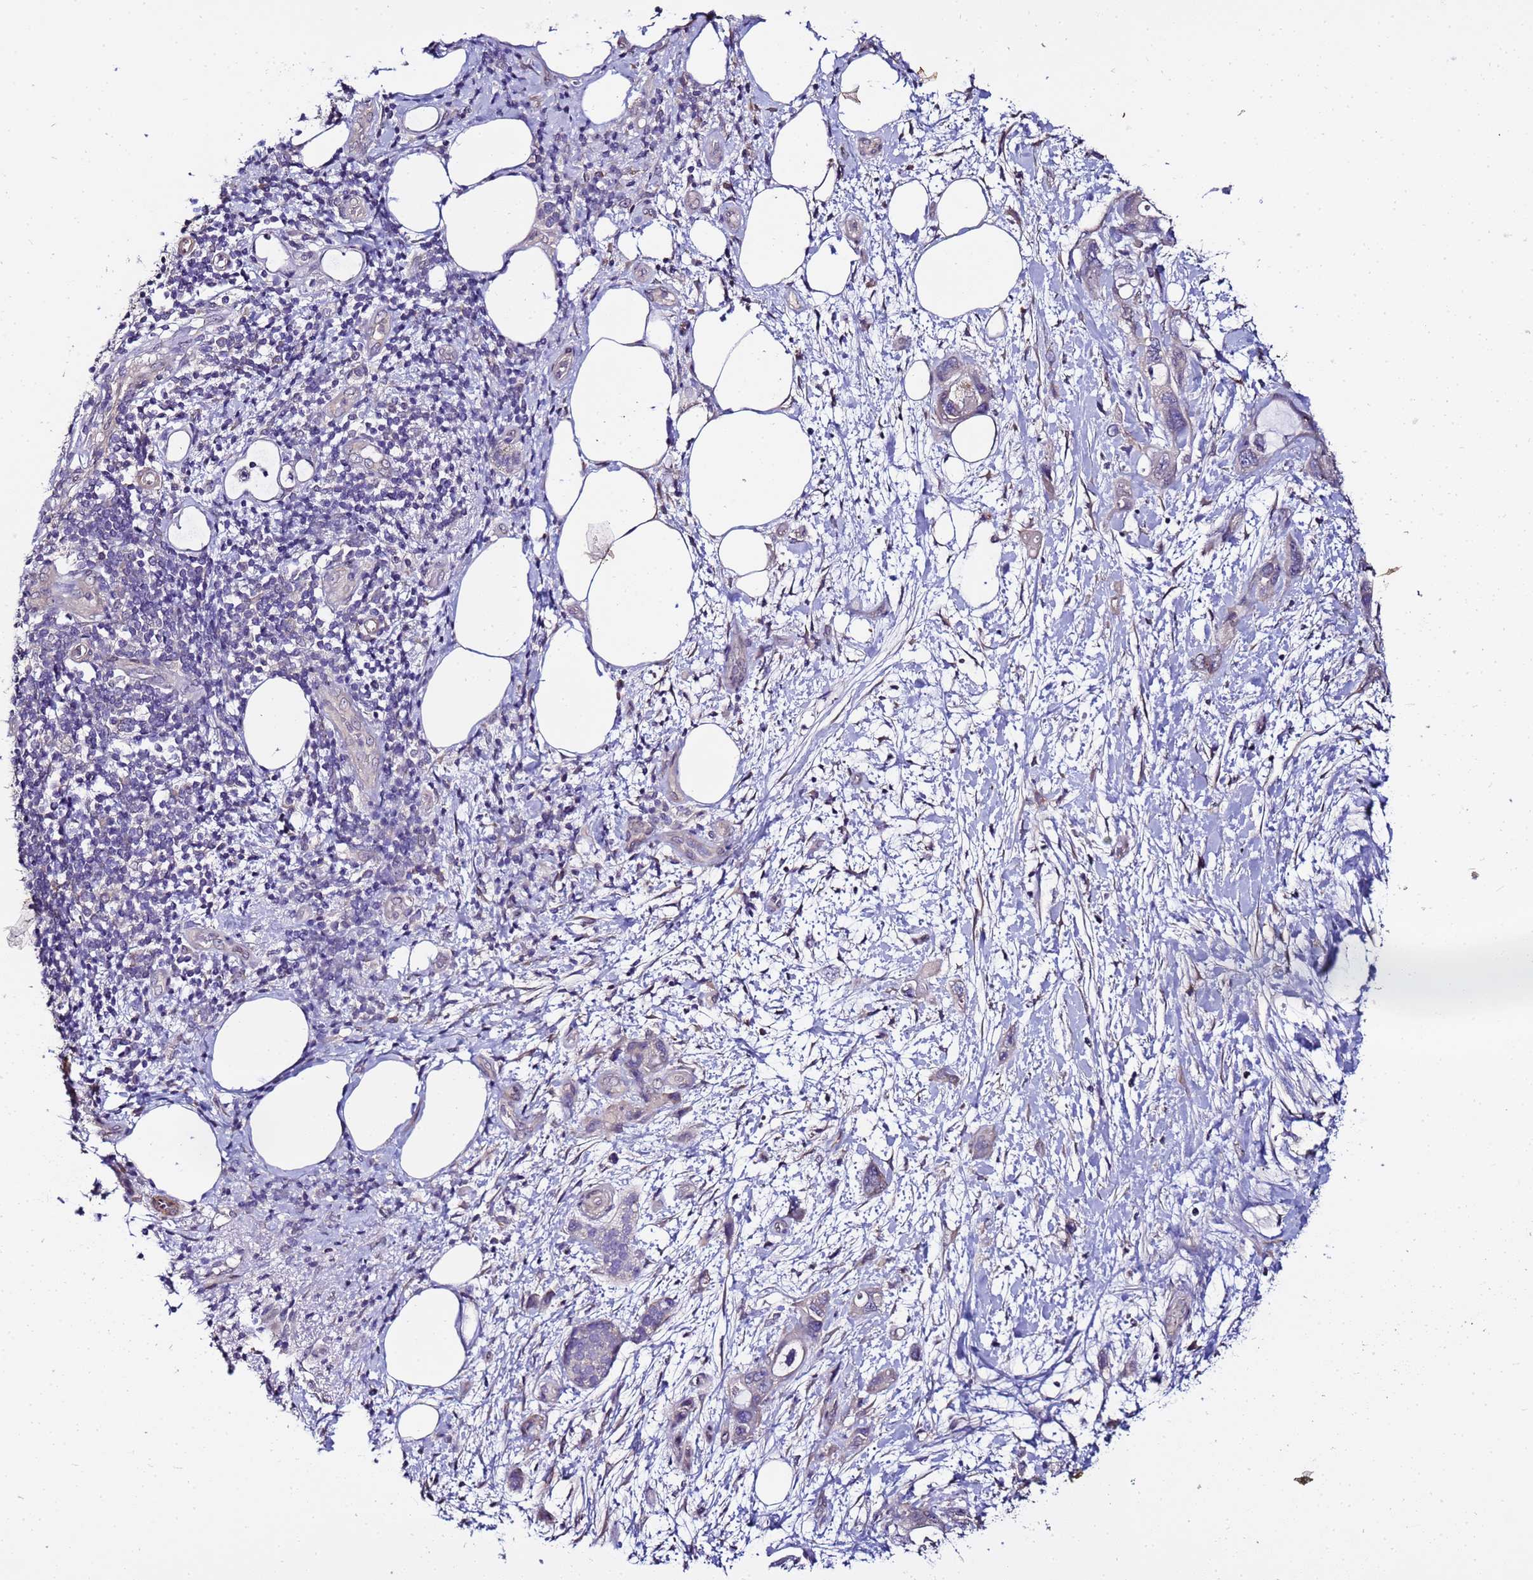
{"staining": {"intensity": "negative", "quantity": "none", "location": "none"}, "tissue": "pancreatic cancer", "cell_type": "Tumor cells", "image_type": "cancer", "snomed": [{"axis": "morphology", "description": "Adenocarcinoma, NOS"}, {"axis": "topography", "description": "Pancreas"}], "caption": "Immunohistochemistry (IHC) of pancreatic cancer (adenocarcinoma) demonstrates no positivity in tumor cells.", "gene": "FAM166B", "patient": {"sex": "female", "age": 61}}